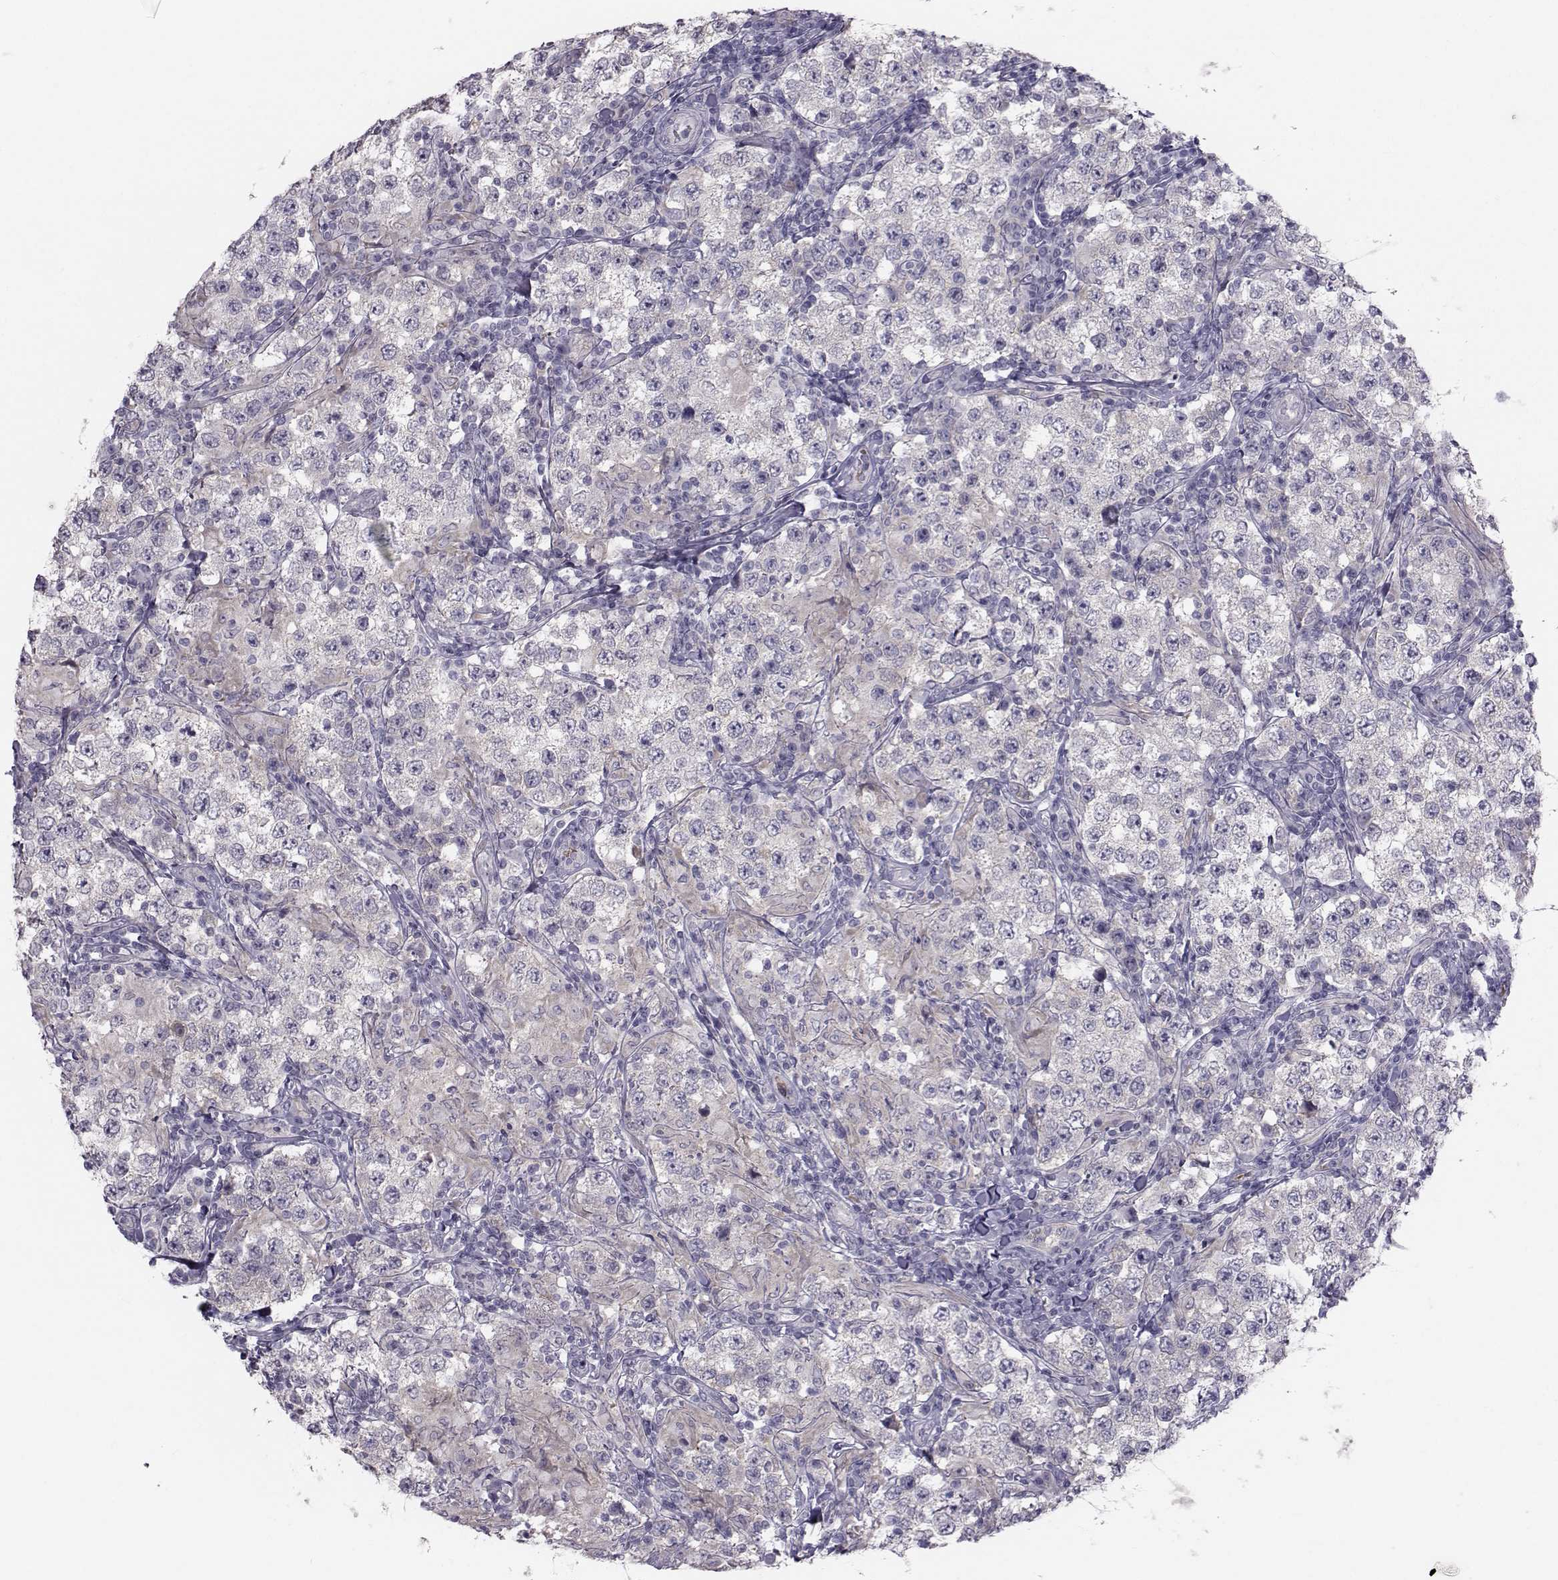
{"staining": {"intensity": "negative", "quantity": "none", "location": "none"}, "tissue": "testis cancer", "cell_type": "Tumor cells", "image_type": "cancer", "snomed": [{"axis": "morphology", "description": "Seminoma, NOS"}, {"axis": "morphology", "description": "Carcinoma, Embryonal, NOS"}, {"axis": "topography", "description": "Testis"}], "caption": "Testis seminoma was stained to show a protein in brown. There is no significant expression in tumor cells. (Brightfield microscopy of DAB immunohistochemistry at high magnification).", "gene": "GARIN3", "patient": {"sex": "male", "age": 41}}